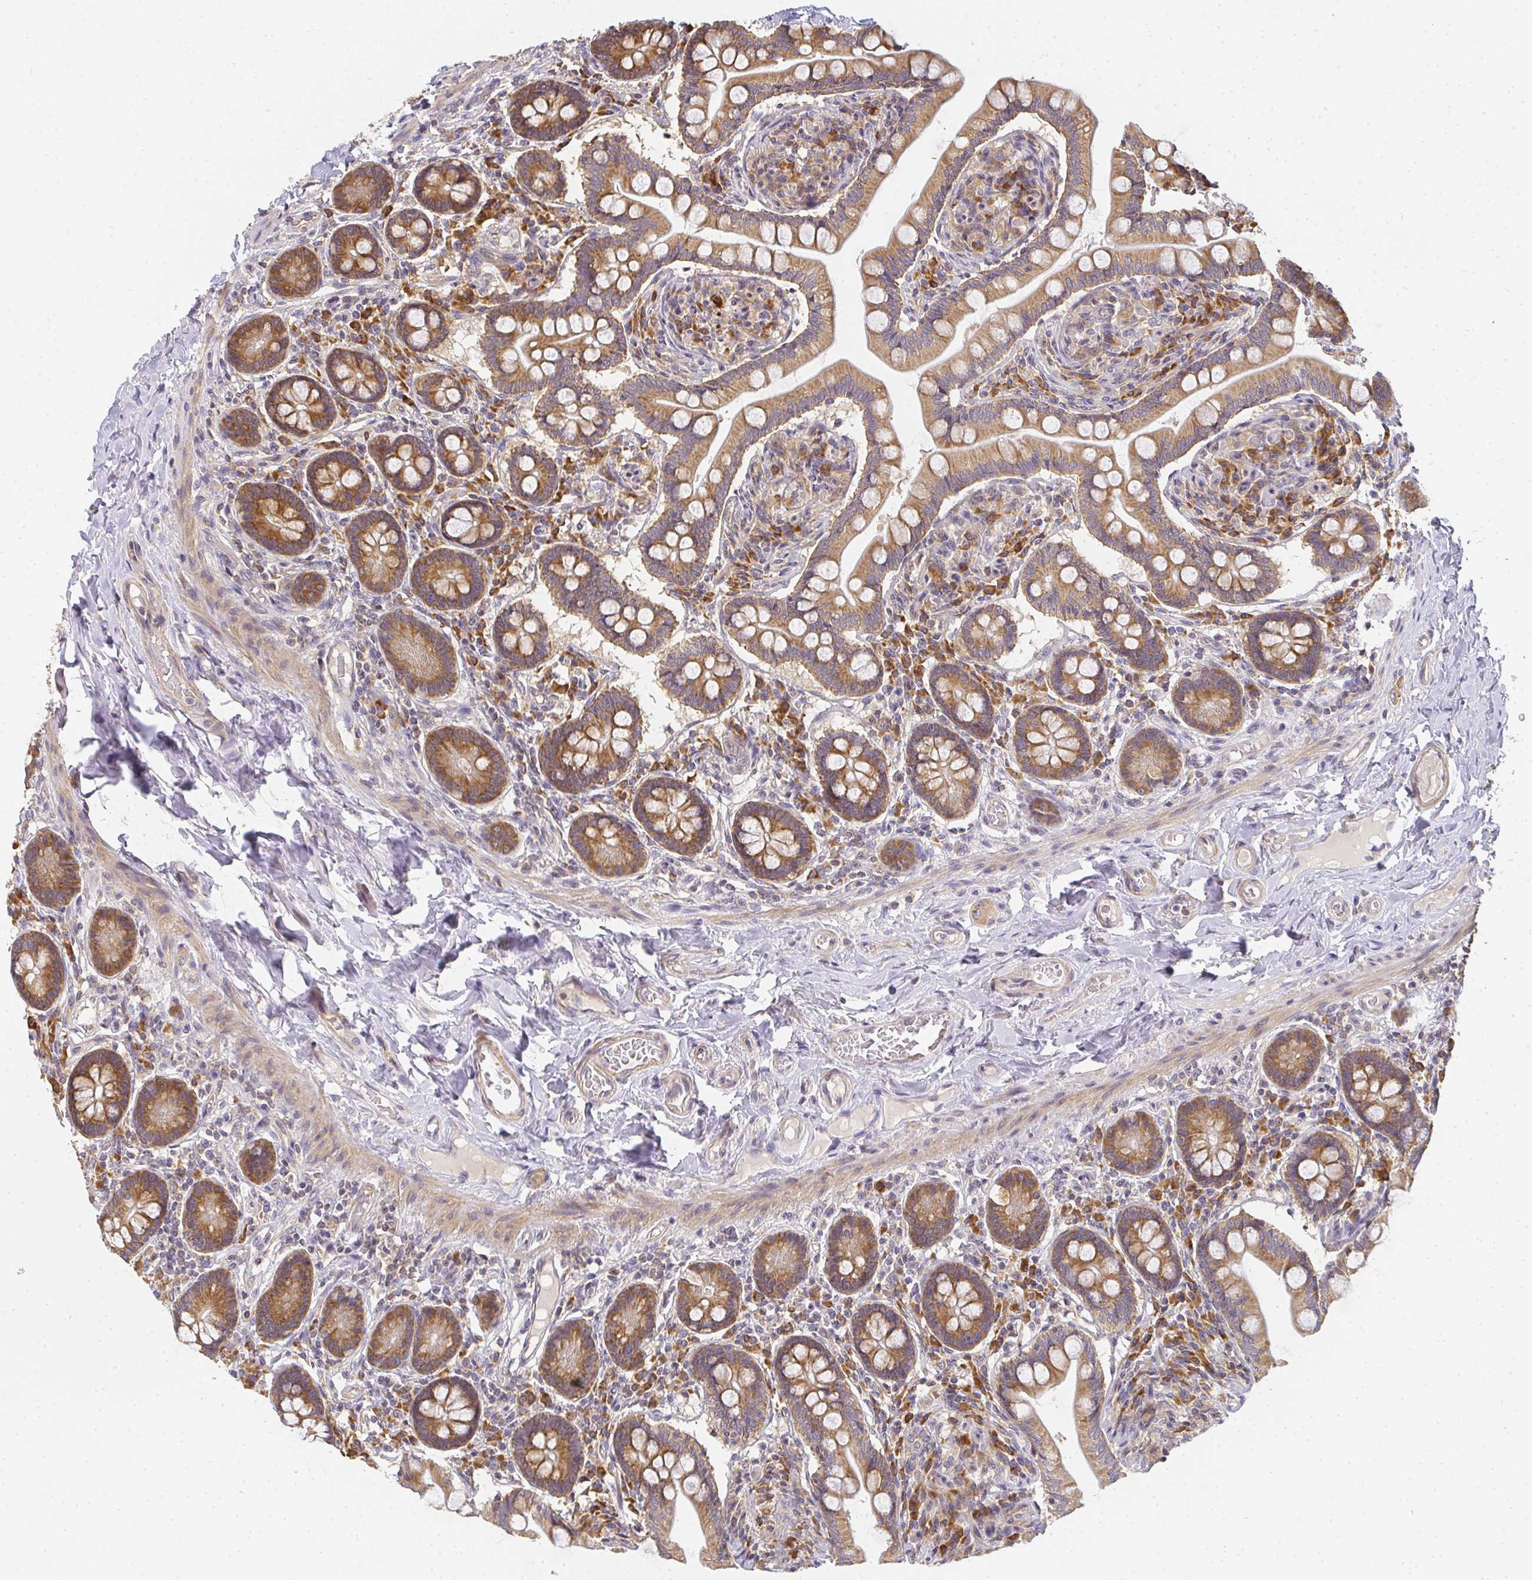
{"staining": {"intensity": "moderate", "quantity": ">75%", "location": "cytoplasmic/membranous"}, "tissue": "small intestine", "cell_type": "Glandular cells", "image_type": "normal", "snomed": [{"axis": "morphology", "description": "Normal tissue, NOS"}, {"axis": "topography", "description": "Small intestine"}], "caption": "Brown immunohistochemical staining in benign small intestine exhibits moderate cytoplasmic/membranous expression in approximately >75% of glandular cells. The protein is stained brown, and the nuclei are stained in blue (DAB IHC with brightfield microscopy, high magnification).", "gene": "SLC35B3", "patient": {"sex": "female", "age": 64}}